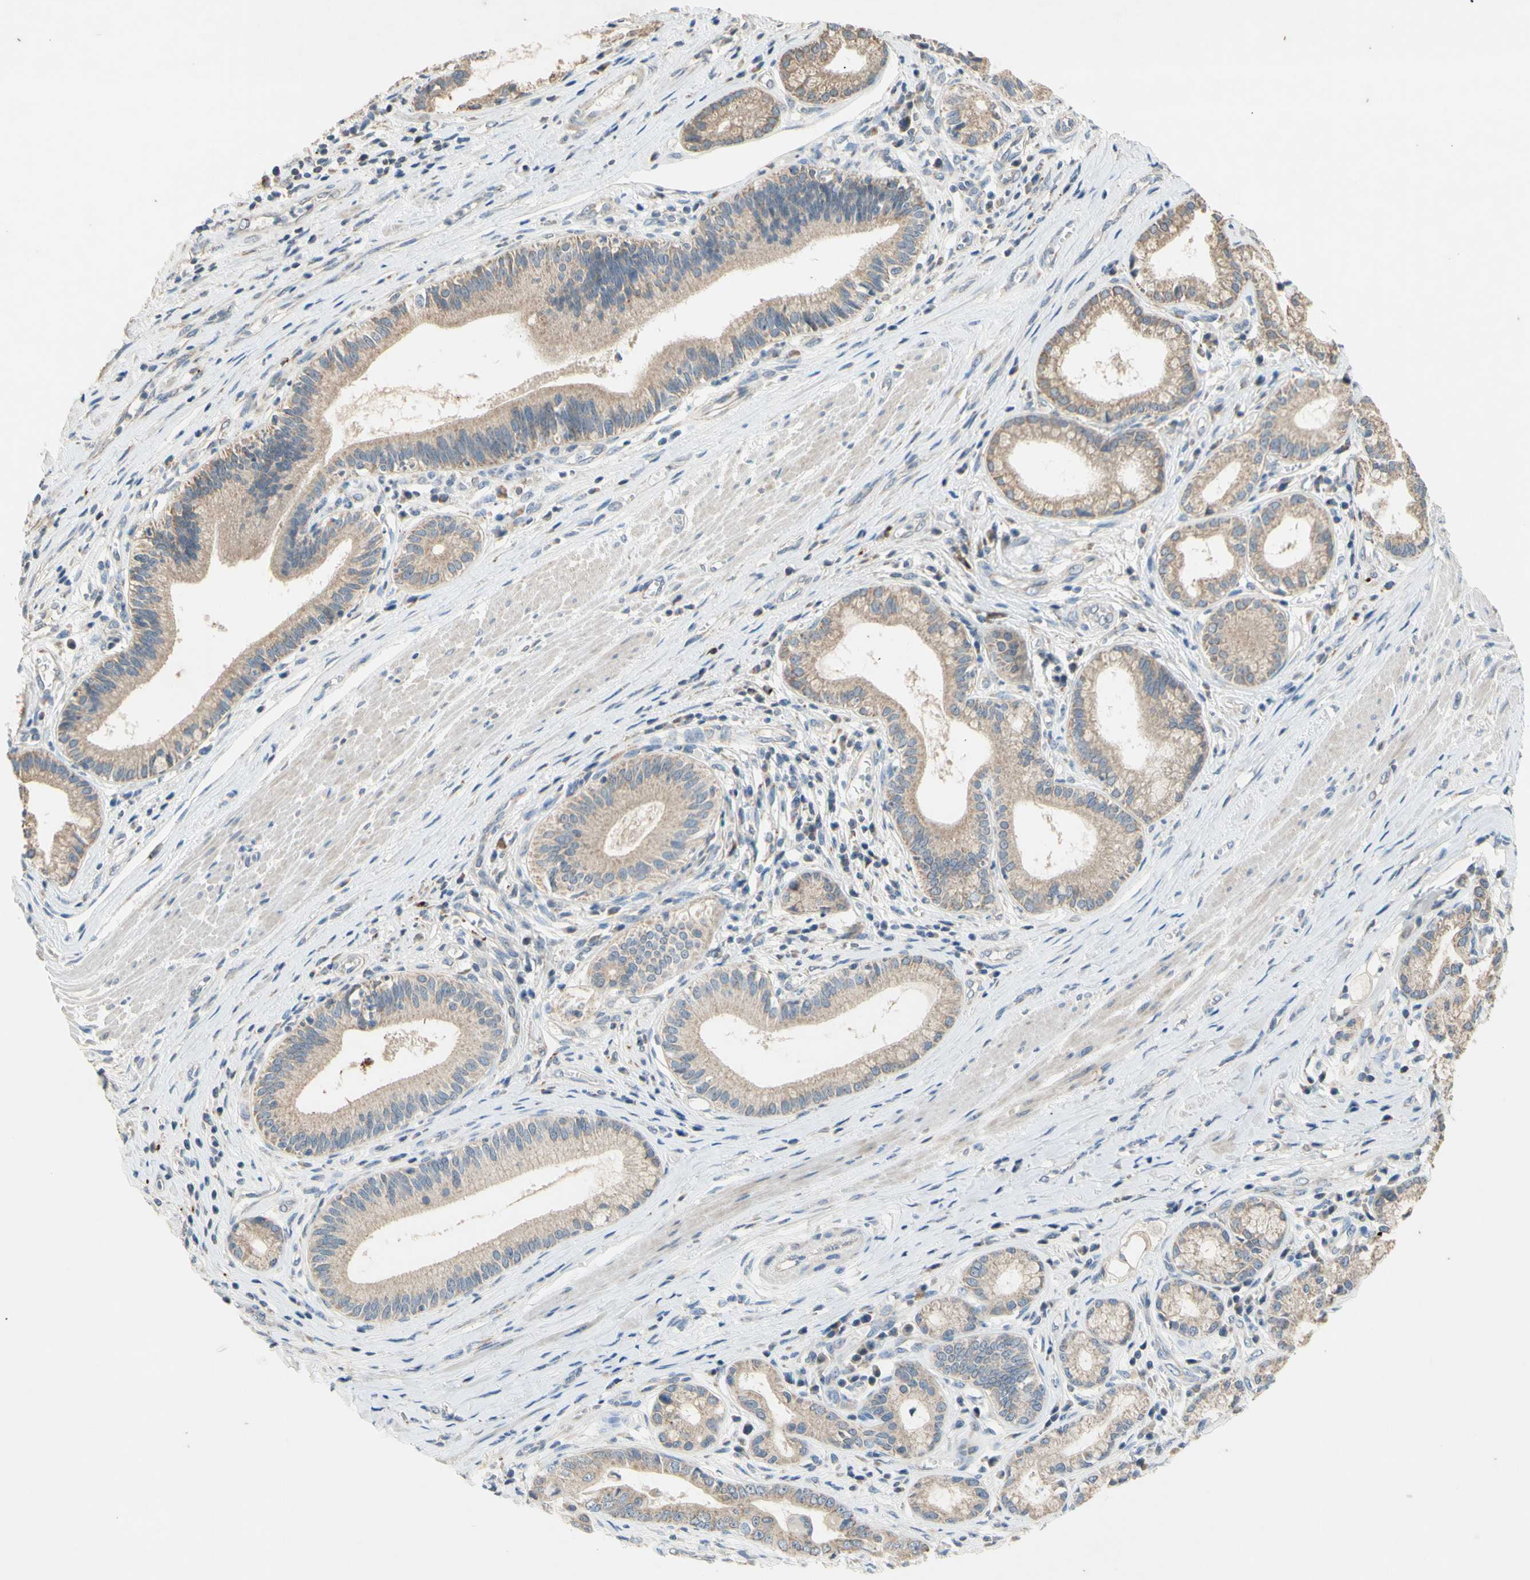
{"staining": {"intensity": "weak", "quantity": "25%-75%", "location": "cytoplasmic/membranous"}, "tissue": "pancreatic cancer", "cell_type": "Tumor cells", "image_type": "cancer", "snomed": [{"axis": "morphology", "description": "Adenocarcinoma, NOS"}, {"axis": "topography", "description": "Pancreas"}], "caption": "Adenocarcinoma (pancreatic) was stained to show a protein in brown. There is low levels of weak cytoplasmic/membranous positivity in about 25%-75% of tumor cells.", "gene": "PTGIS", "patient": {"sex": "female", "age": 75}}